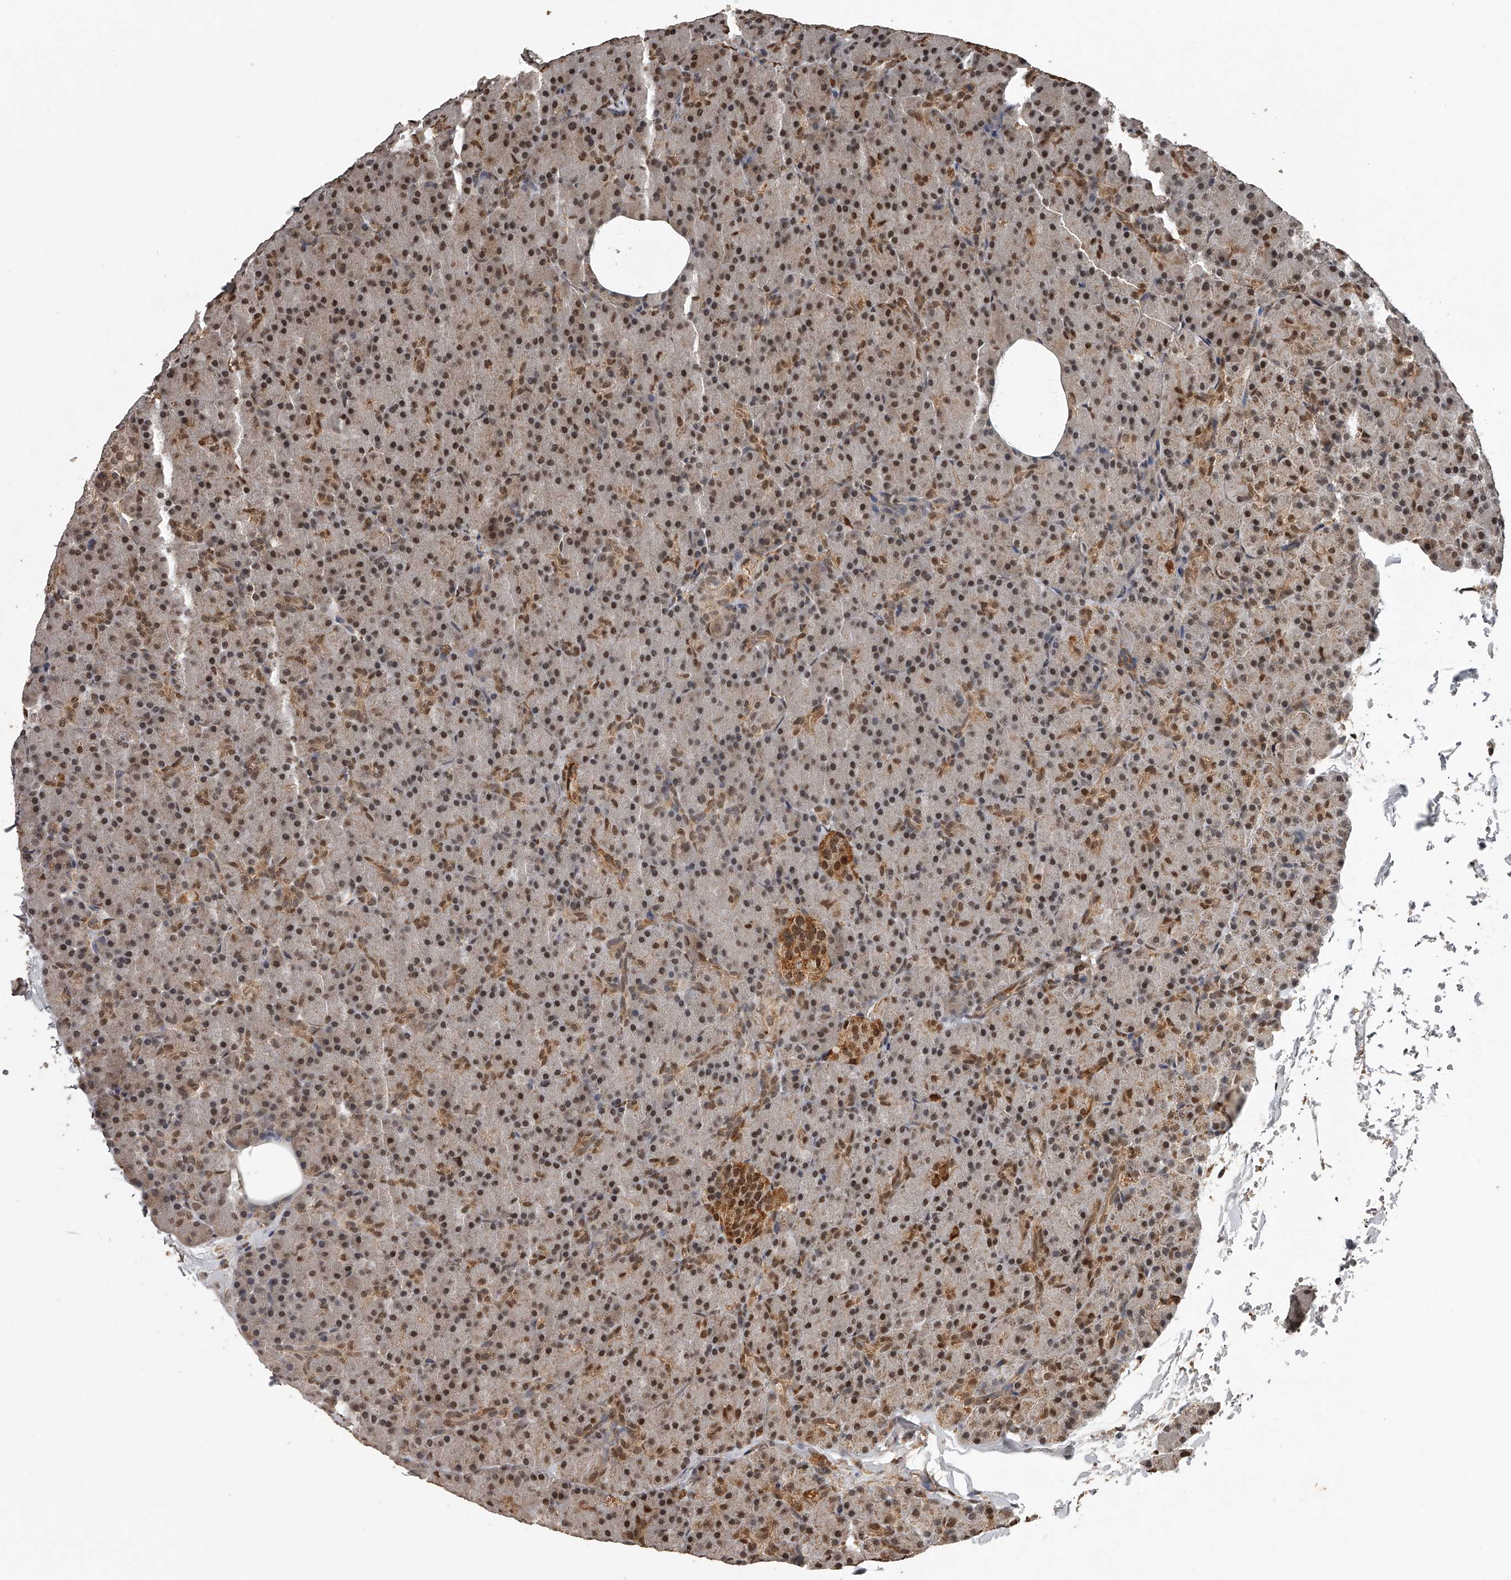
{"staining": {"intensity": "moderate", "quantity": ">75%", "location": "cytoplasmic/membranous,nuclear"}, "tissue": "pancreas", "cell_type": "Exocrine glandular cells", "image_type": "normal", "snomed": [{"axis": "morphology", "description": "Normal tissue, NOS"}, {"axis": "topography", "description": "Pancreas"}], "caption": "This is an image of immunohistochemistry (IHC) staining of unremarkable pancreas, which shows moderate staining in the cytoplasmic/membranous,nuclear of exocrine glandular cells.", "gene": "PLEKHG1", "patient": {"sex": "female", "age": 43}}